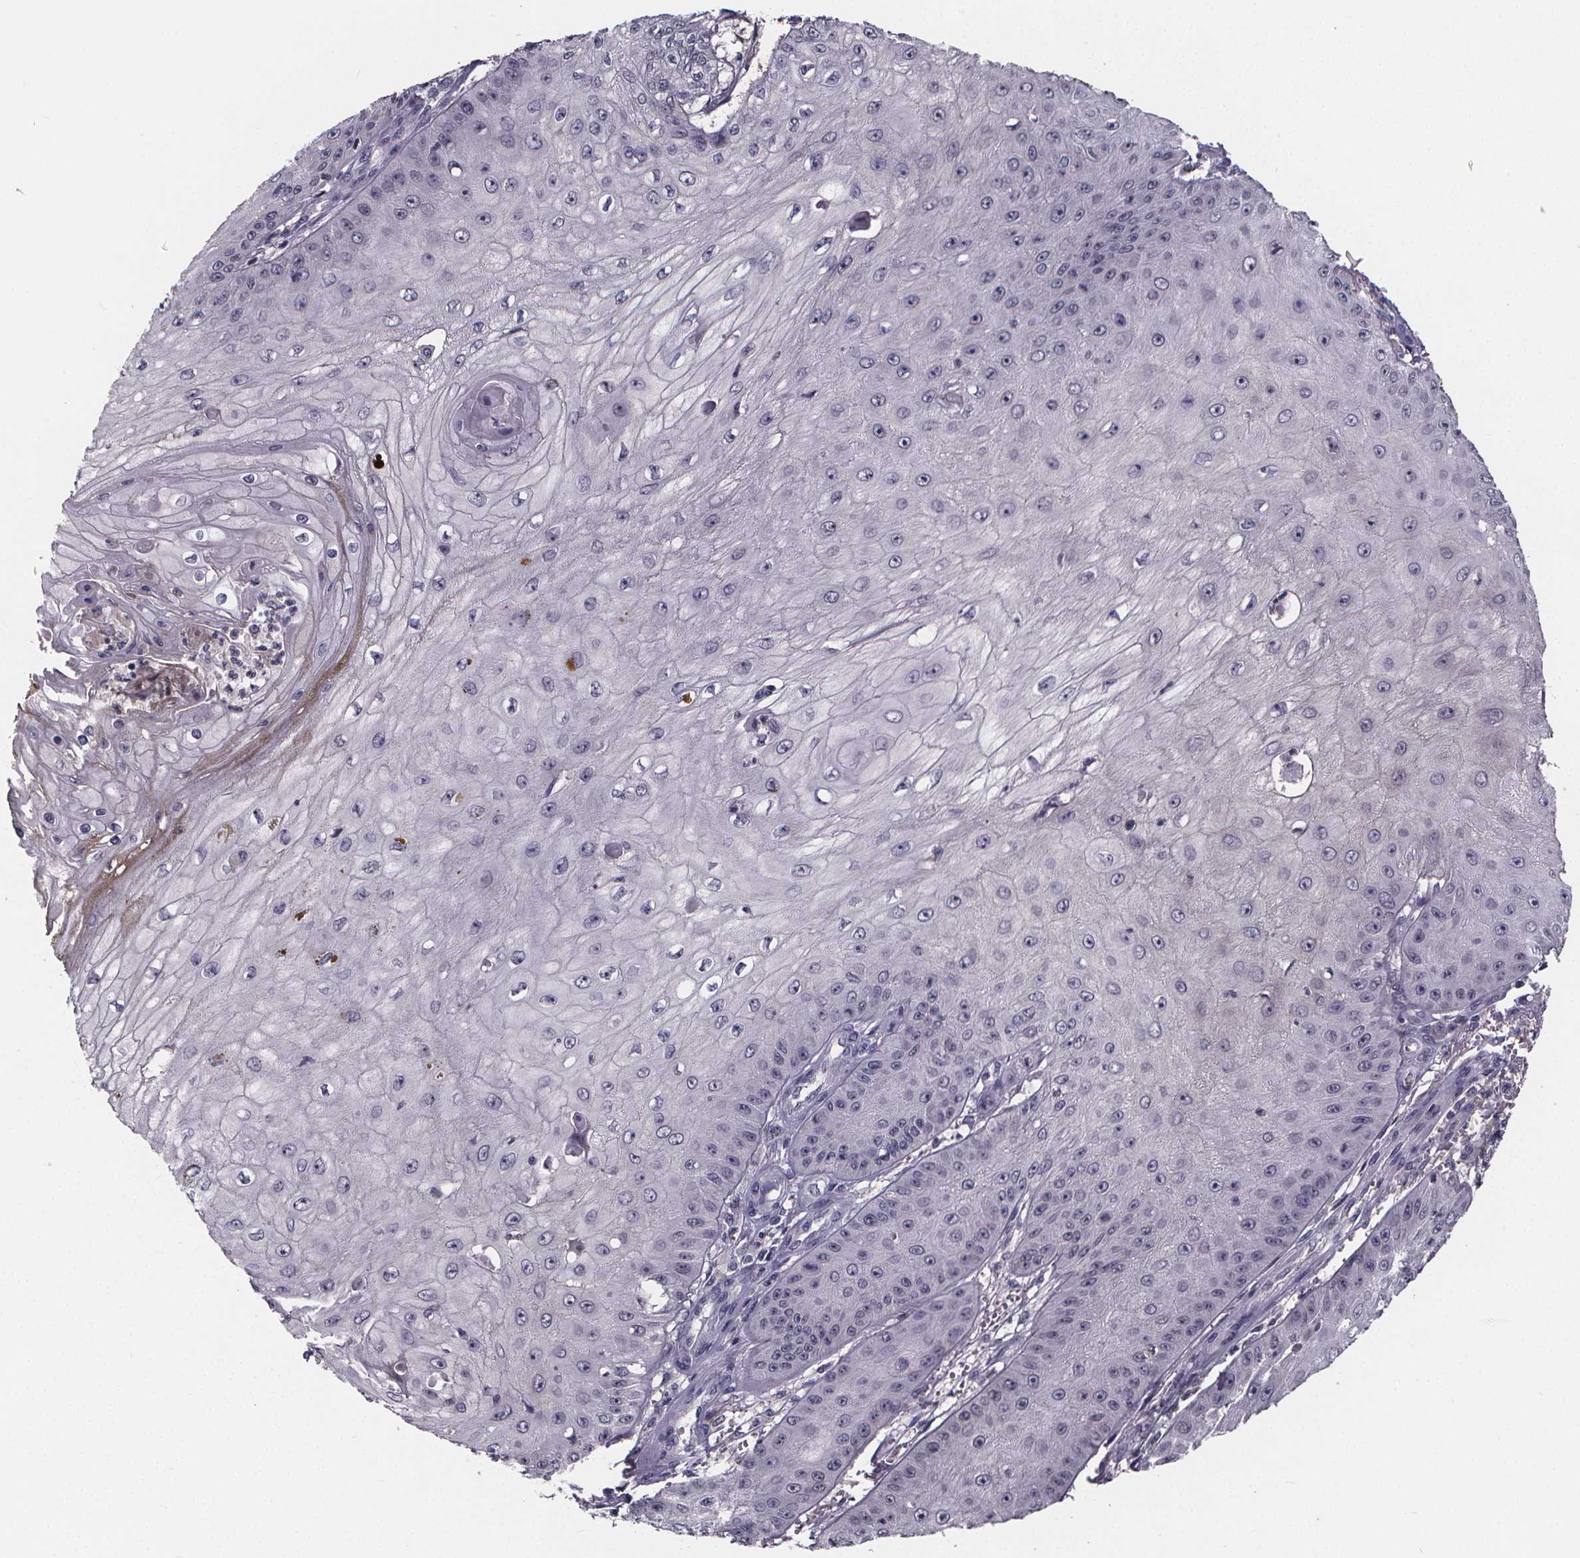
{"staining": {"intensity": "negative", "quantity": "none", "location": "none"}, "tissue": "skin cancer", "cell_type": "Tumor cells", "image_type": "cancer", "snomed": [{"axis": "morphology", "description": "Squamous cell carcinoma, NOS"}, {"axis": "topography", "description": "Skin"}], "caption": "Immunohistochemistry (IHC) histopathology image of human squamous cell carcinoma (skin) stained for a protein (brown), which shows no positivity in tumor cells.", "gene": "AGT", "patient": {"sex": "male", "age": 70}}